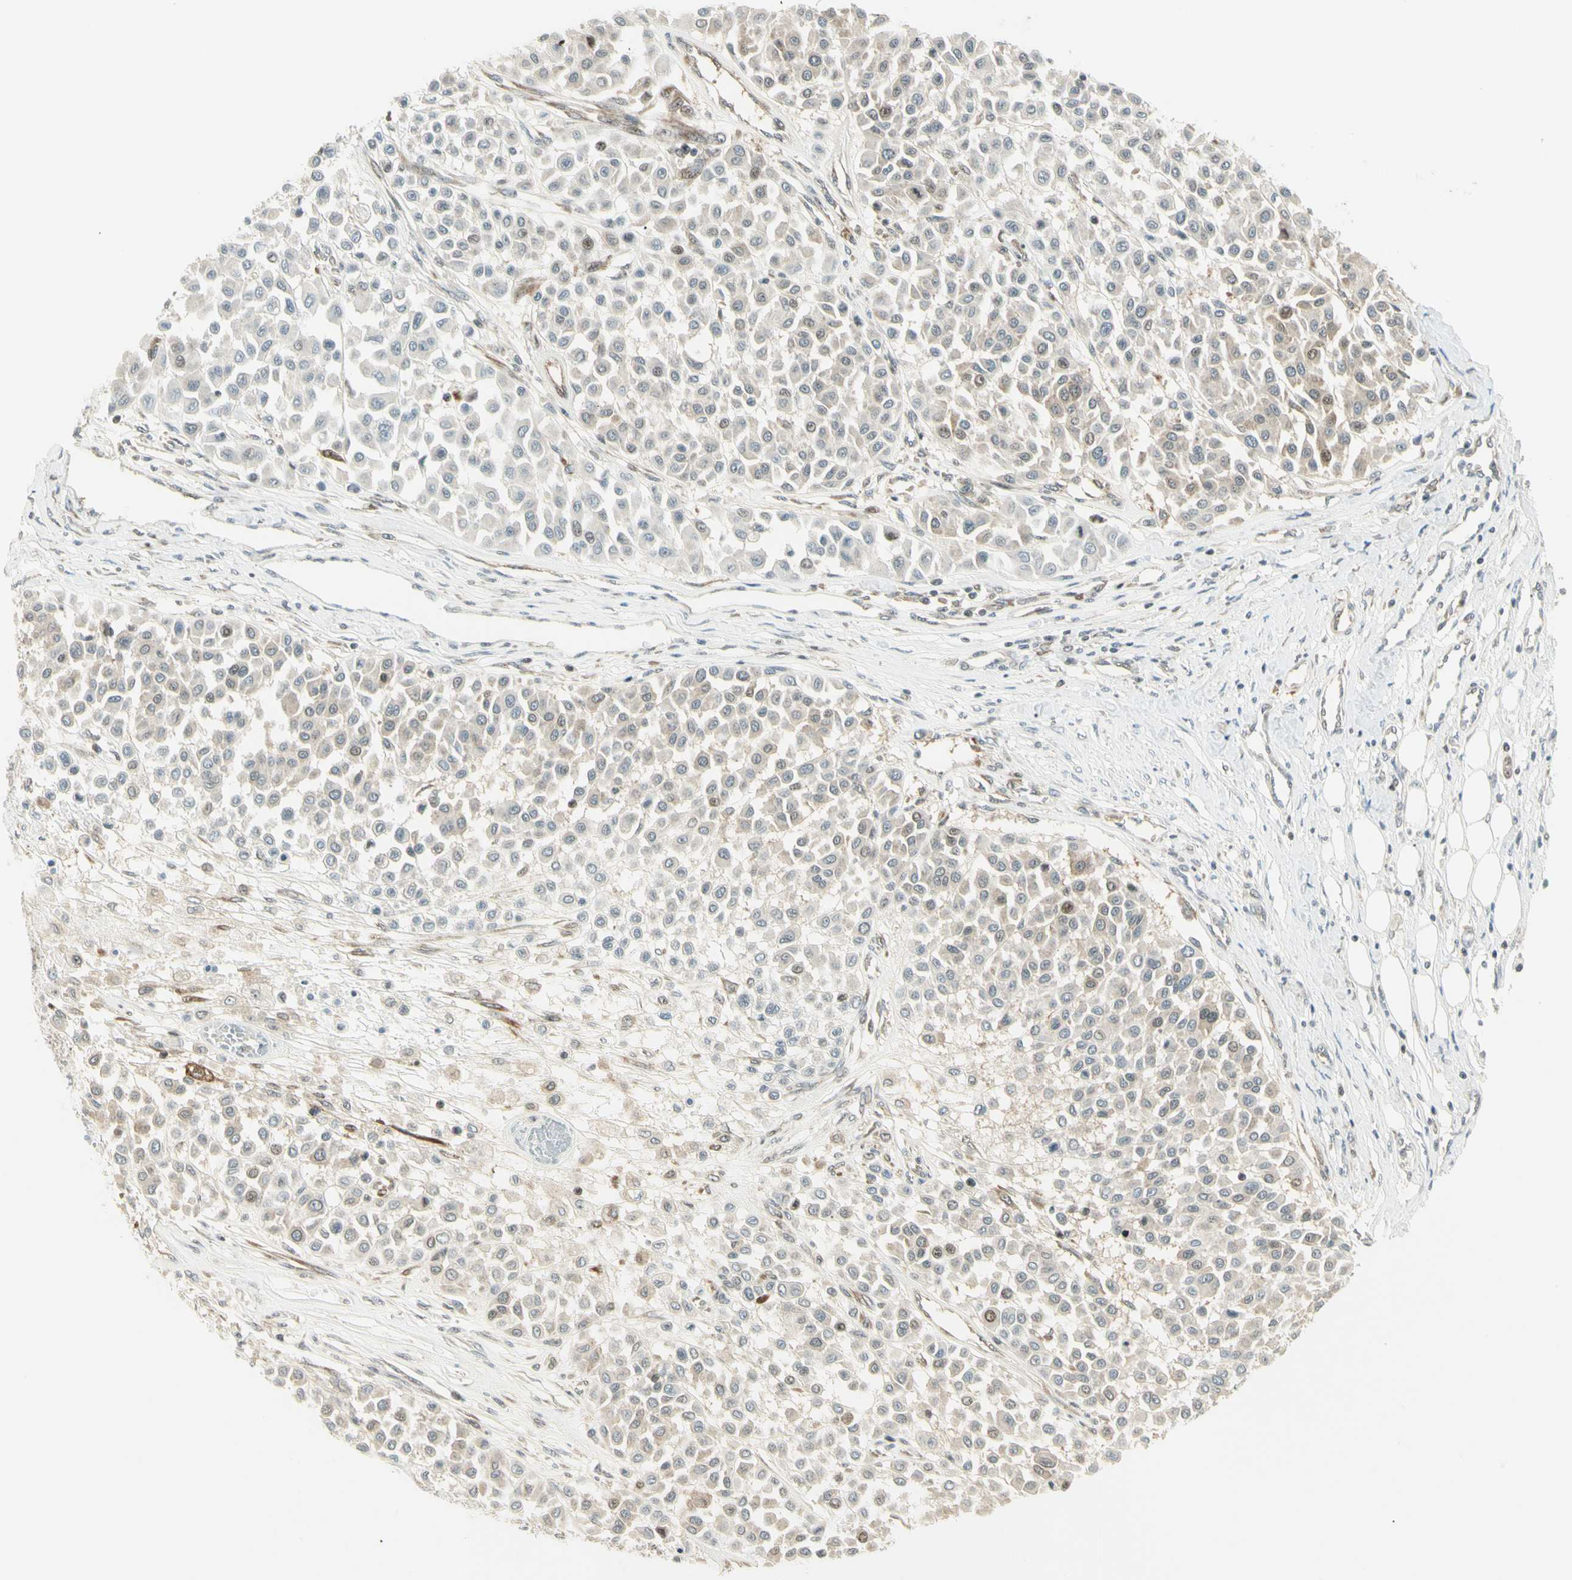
{"staining": {"intensity": "negative", "quantity": "none", "location": "none"}, "tissue": "melanoma", "cell_type": "Tumor cells", "image_type": "cancer", "snomed": [{"axis": "morphology", "description": "Malignant melanoma, Metastatic site"}, {"axis": "topography", "description": "Soft tissue"}], "caption": "The histopathology image shows no significant positivity in tumor cells of melanoma. (Stains: DAB immunohistochemistry with hematoxylin counter stain, Microscopy: brightfield microscopy at high magnification).", "gene": "TPT1", "patient": {"sex": "male", "age": 41}}